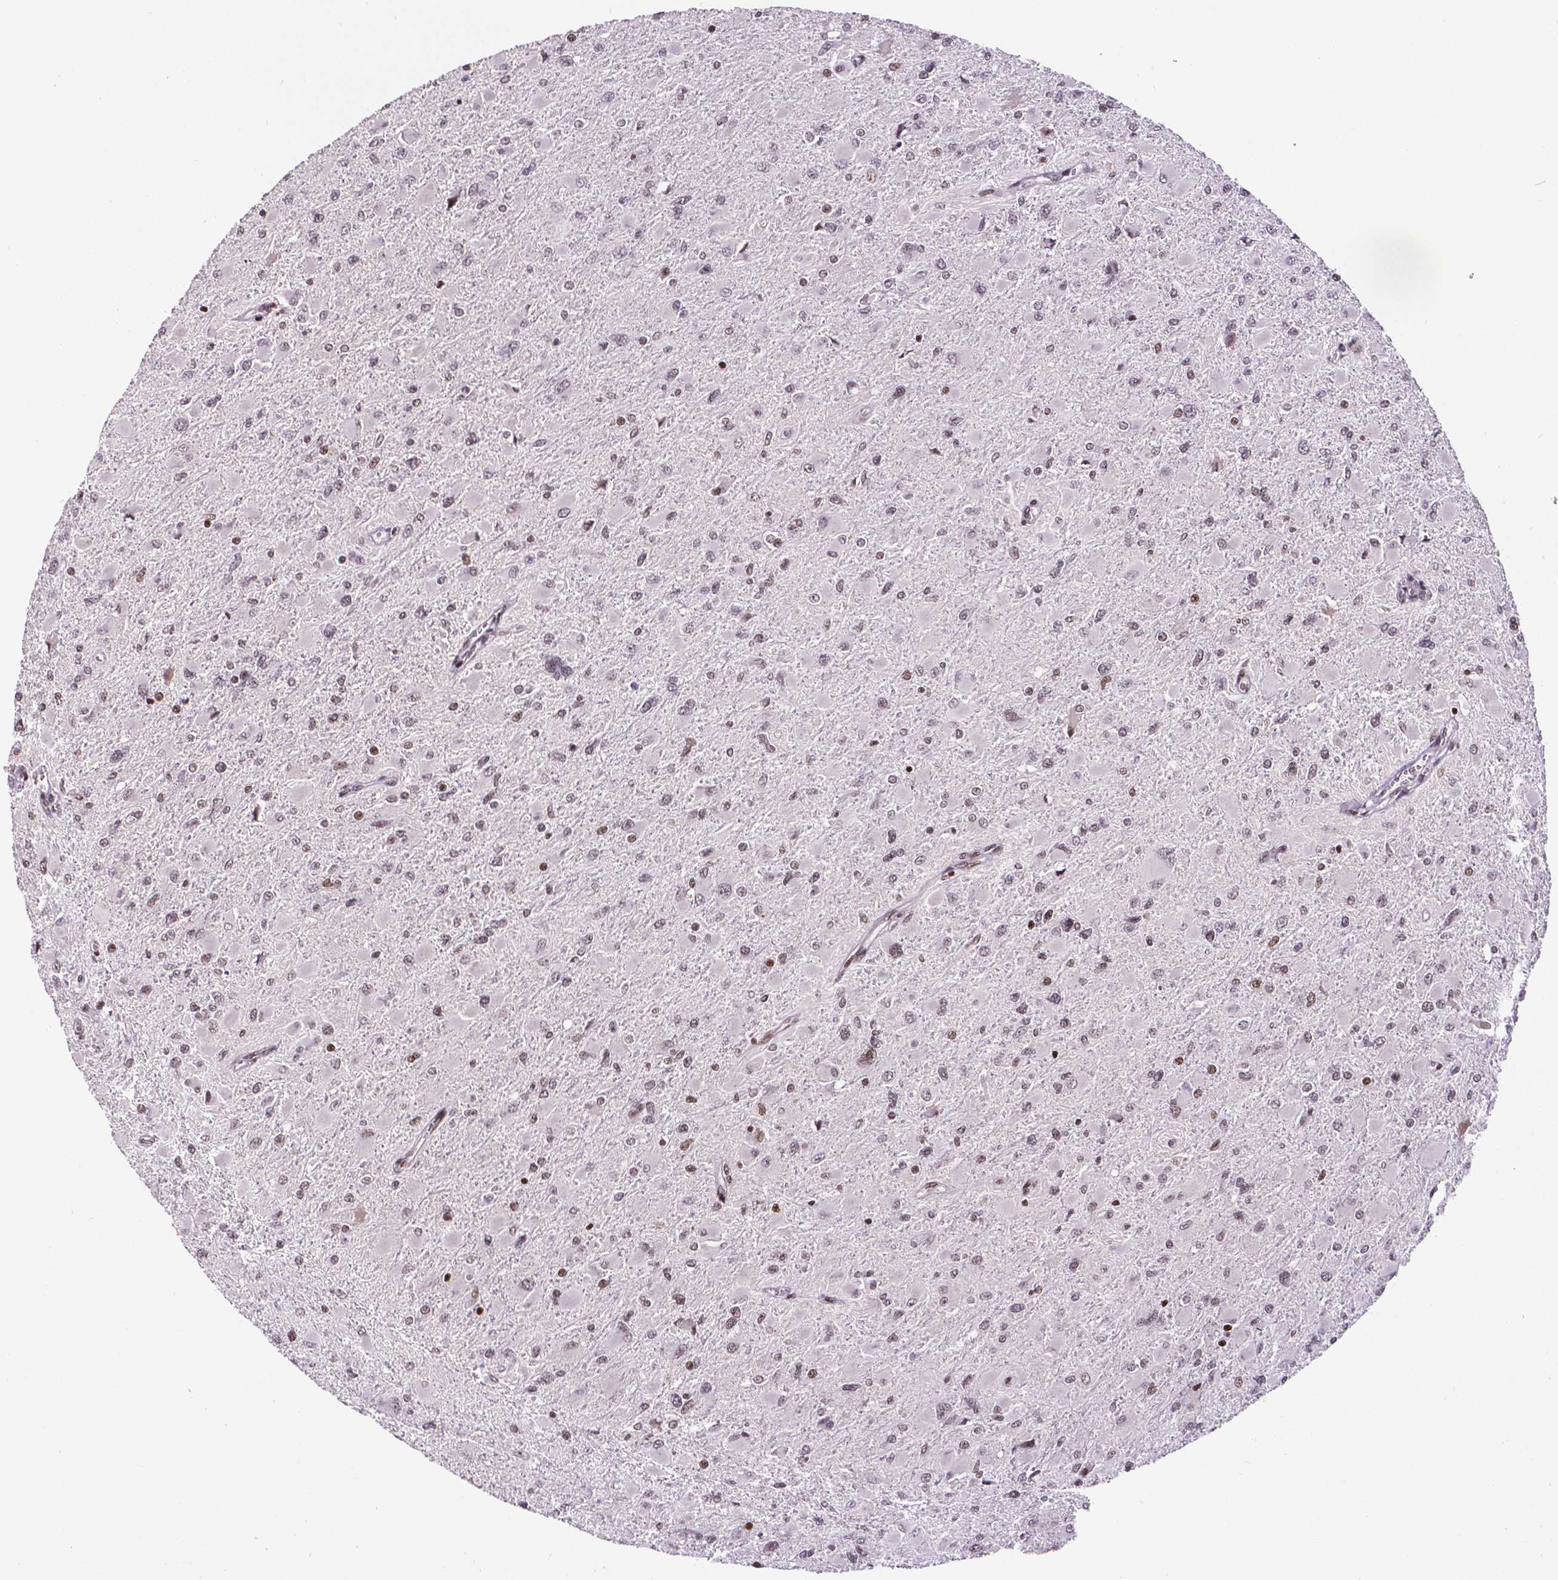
{"staining": {"intensity": "weak", "quantity": "25%-75%", "location": "nuclear"}, "tissue": "glioma", "cell_type": "Tumor cells", "image_type": "cancer", "snomed": [{"axis": "morphology", "description": "Glioma, malignant, High grade"}, {"axis": "topography", "description": "Cerebral cortex"}], "caption": "Tumor cells show low levels of weak nuclear expression in about 25%-75% of cells in malignant glioma (high-grade). The staining is performed using DAB brown chromogen to label protein expression. The nuclei are counter-stained blue using hematoxylin.", "gene": "CTCF", "patient": {"sex": "female", "age": 36}}